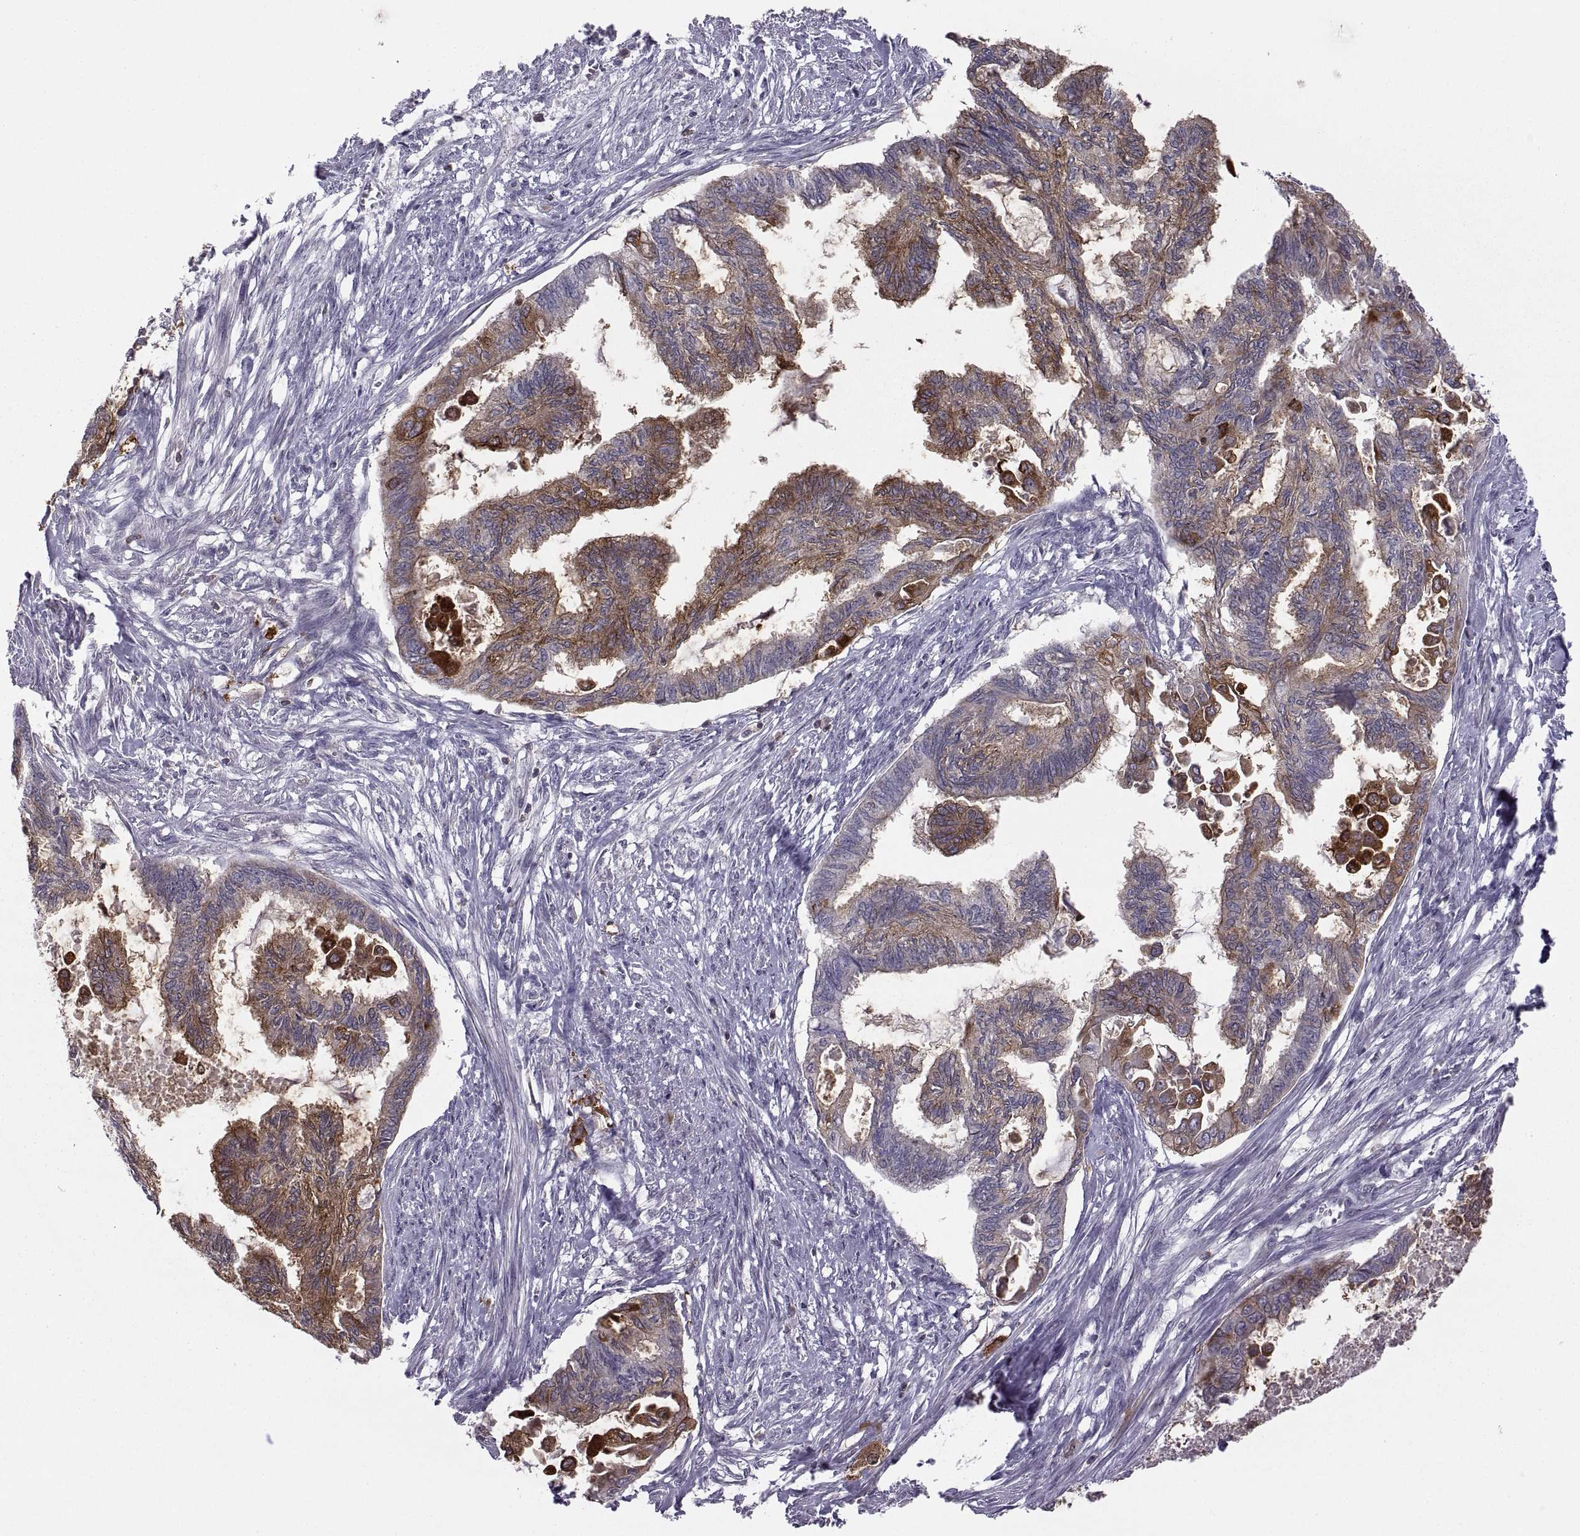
{"staining": {"intensity": "moderate", "quantity": "25%-75%", "location": "cytoplasmic/membranous"}, "tissue": "endometrial cancer", "cell_type": "Tumor cells", "image_type": "cancer", "snomed": [{"axis": "morphology", "description": "Adenocarcinoma, NOS"}, {"axis": "topography", "description": "Endometrium"}], "caption": "Human endometrial cancer stained with a brown dye displays moderate cytoplasmic/membranous positive staining in about 25%-75% of tumor cells.", "gene": "EZR", "patient": {"sex": "female", "age": 86}}